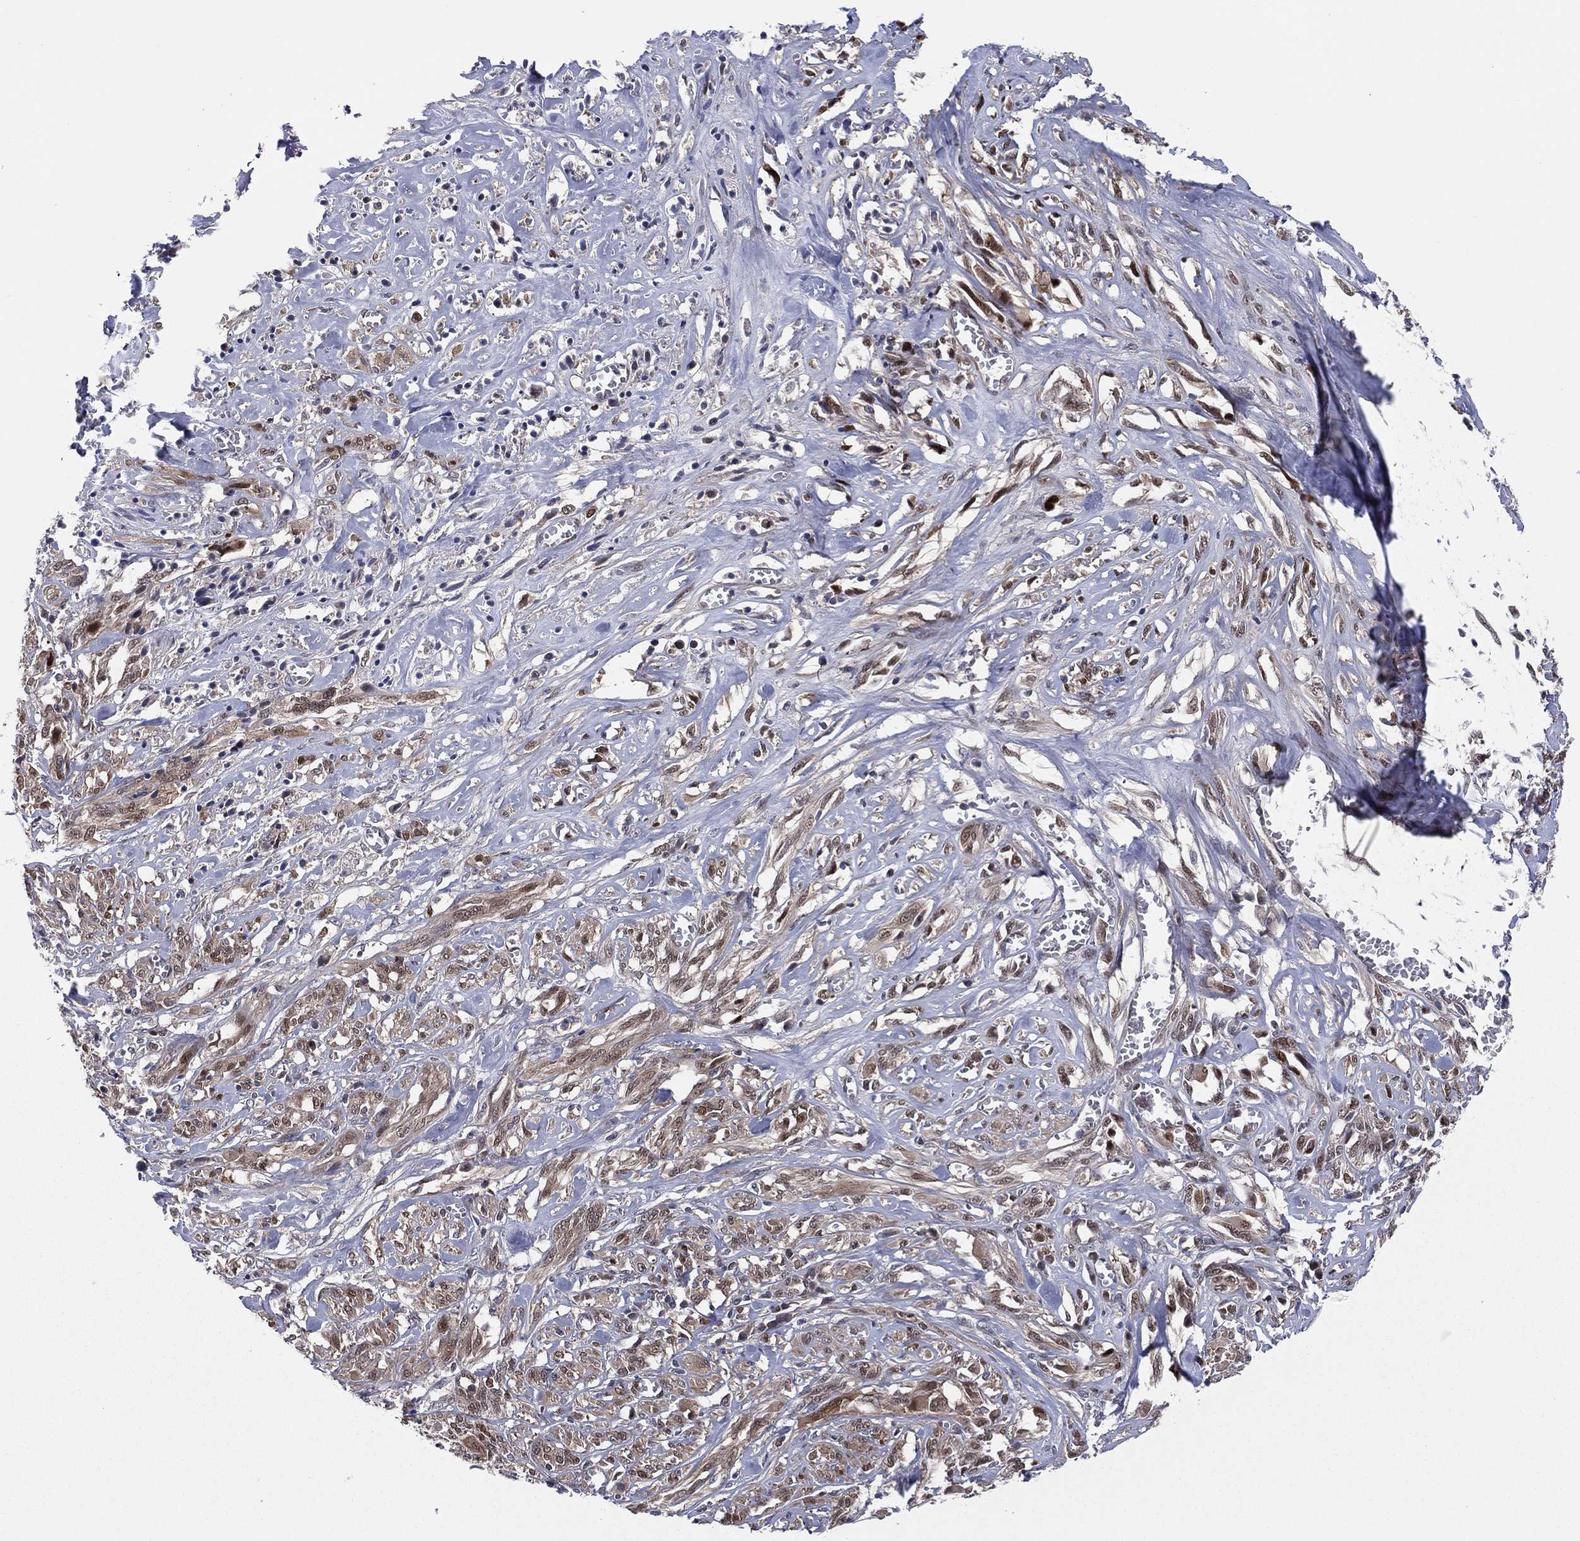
{"staining": {"intensity": "moderate", "quantity": "25%-75%", "location": "cytoplasmic/membranous,nuclear"}, "tissue": "melanoma", "cell_type": "Tumor cells", "image_type": "cancer", "snomed": [{"axis": "morphology", "description": "Malignant melanoma, NOS"}, {"axis": "topography", "description": "Skin"}], "caption": "Melanoma stained with a brown dye shows moderate cytoplasmic/membranous and nuclear positive positivity in about 25%-75% of tumor cells.", "gene": "SNCG", "patient": {"sex": "female", "age": 91}}